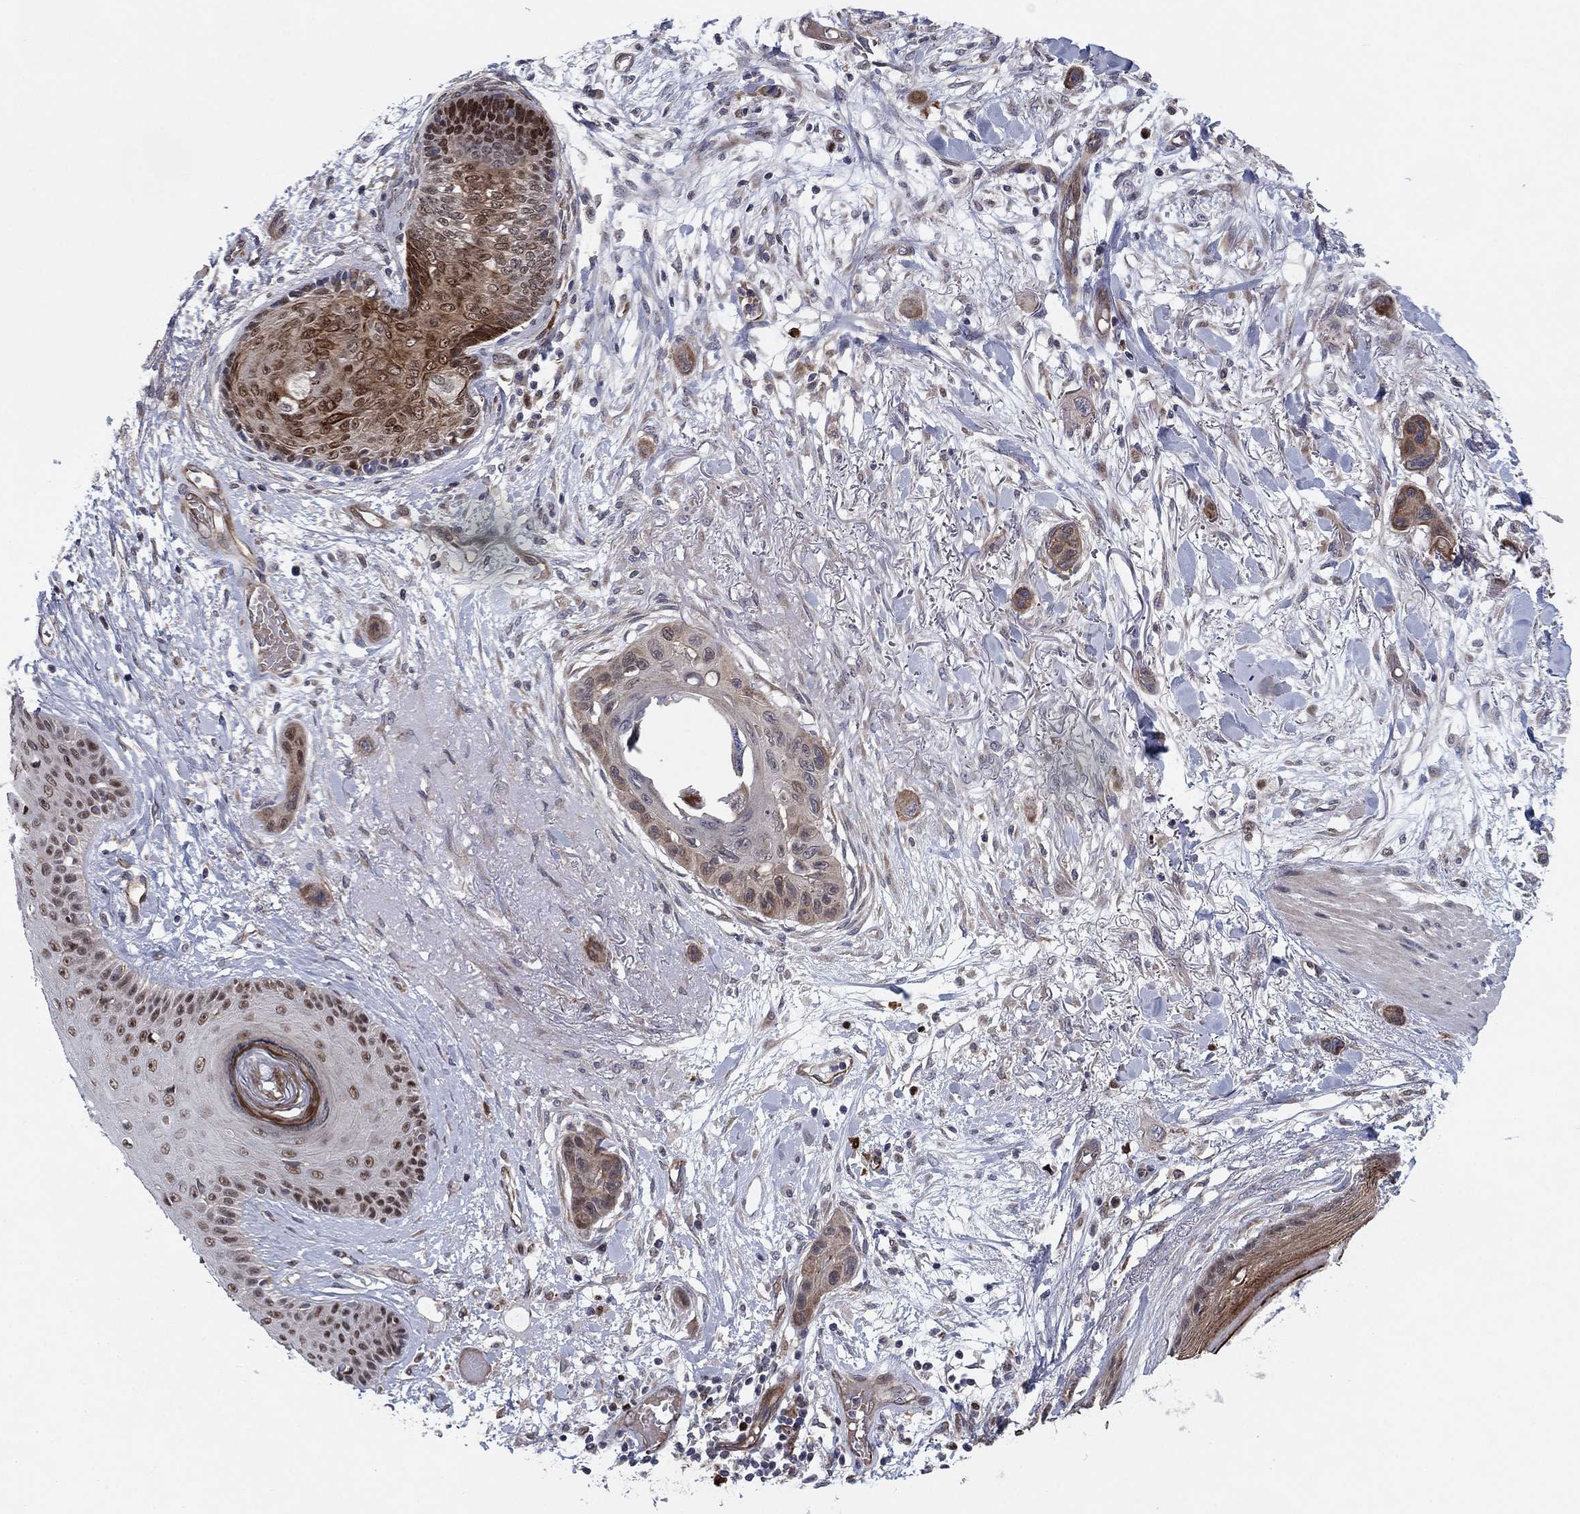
{"staining": {"intensity": "moderate", "quantity": "25%-75%", "location": "cytoplasmic/membranous,nuclear"}, "tissue": "skin cancer", "cell_type": "Tumor cells", "image_type": "cancer", "snomed": [{"axis": "morphology", "description": "Squamous cell carcinoma, NOS"}, {"axis": "topography", "description": "Skin"}], "caption": "Protein analysis of skin squamous cell carcinoma tissue reveals moderate cytoplasmic/membranous and nuclear positivity in about 25%-75% of tumor cells.", "gene": "BCL11A", "patient": {"sex": "male", "age": 79}}